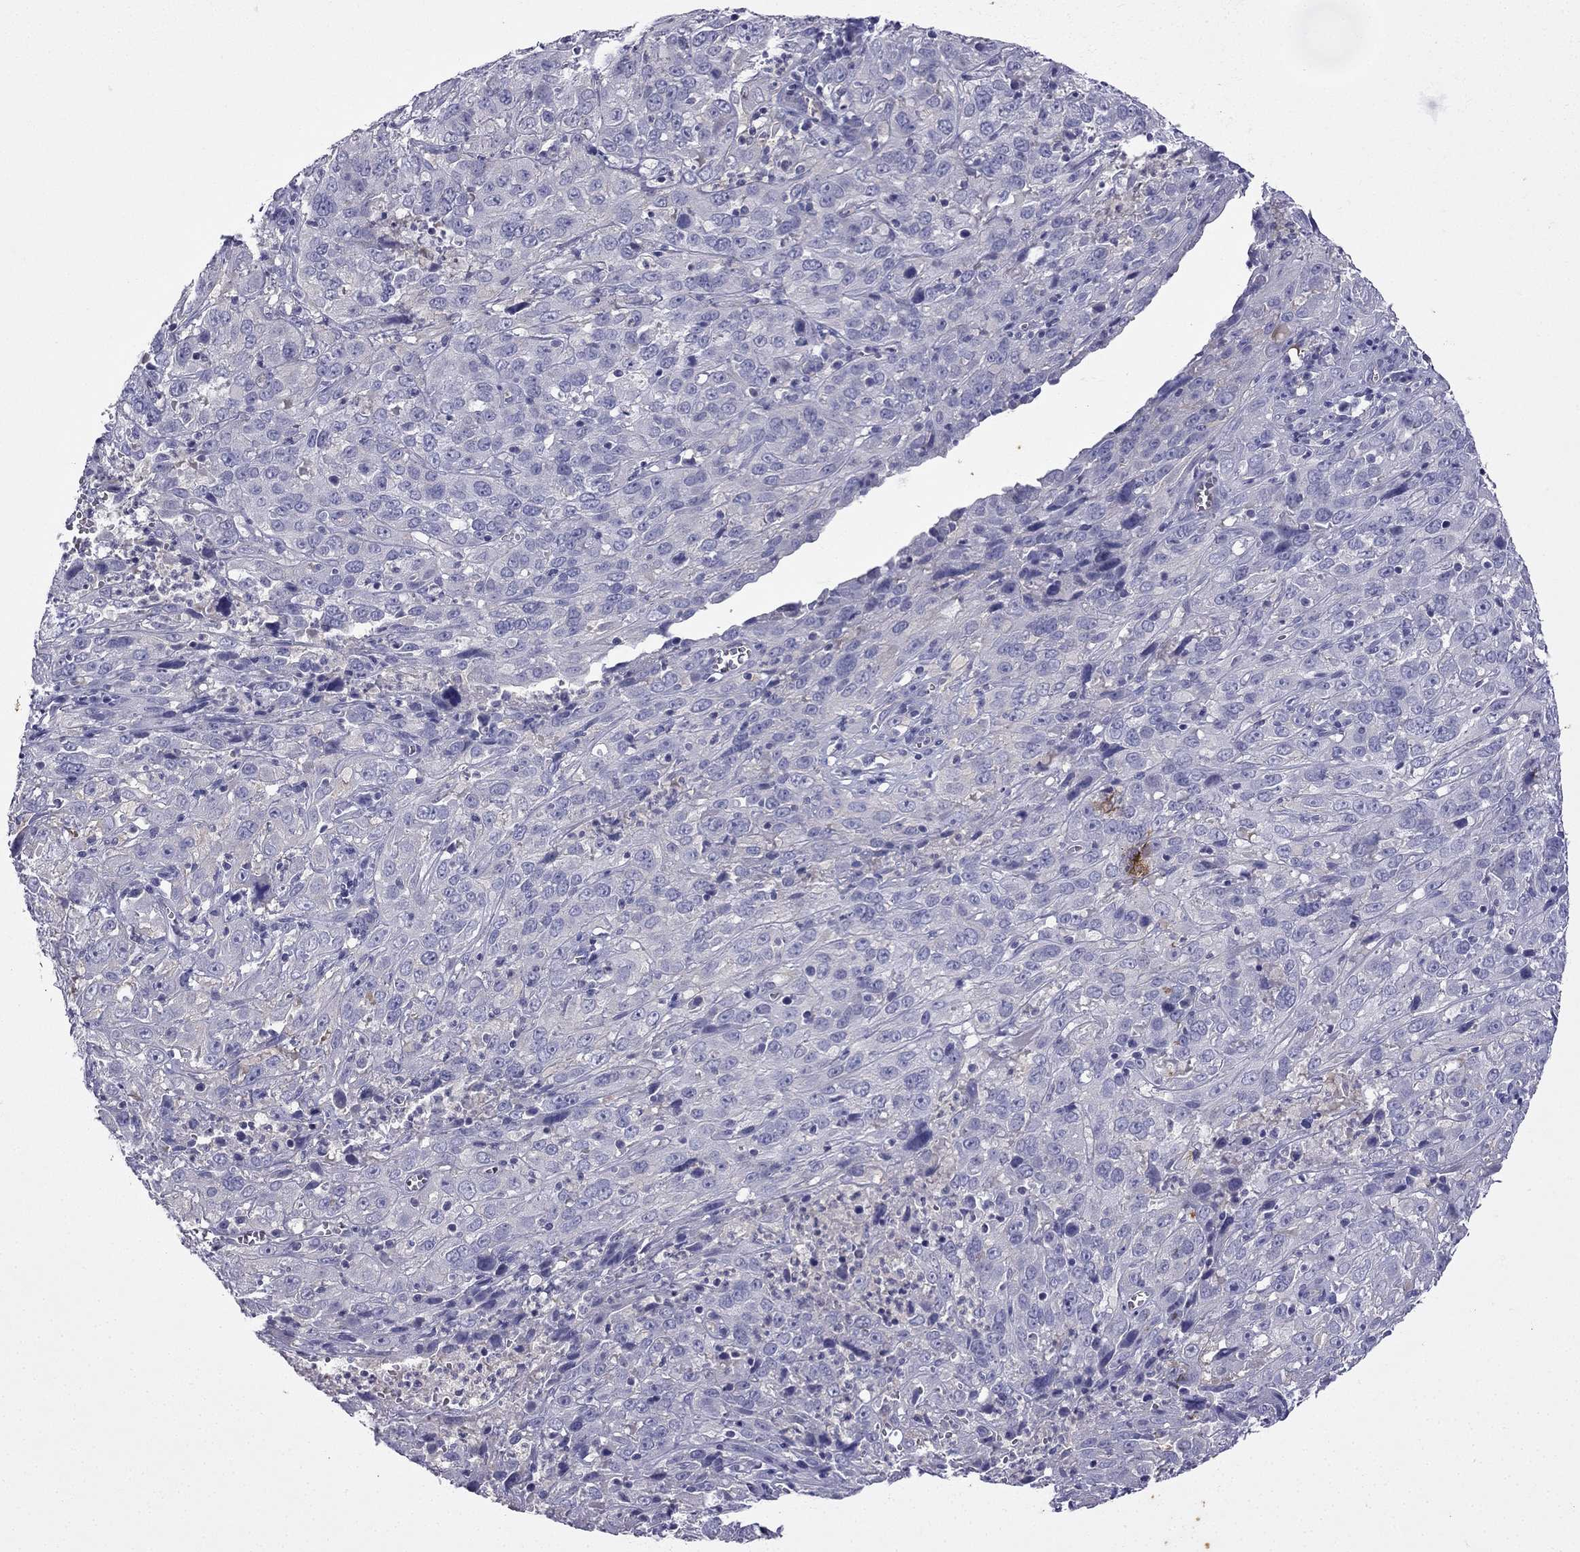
{"staining": {"intensity": "negative", "quantity": "none", "location": "none"}, "tissue": "cervical cancer", "cell_type": "Tumor cells", "image_type": "cancer", "snomed": [{"axis": "morphology", "description": "Squamous cell carcinoma, NOS"}, {"axis": "topography", "description": "Cervix"}], "caption": "This is an immunohistochemistry (IHC) image of cervical cancer (squamous cell carcinoma). There is no expression in tumor cells.", "gene": "GJA8", "patient": {"sex": "female", "age": 32}}